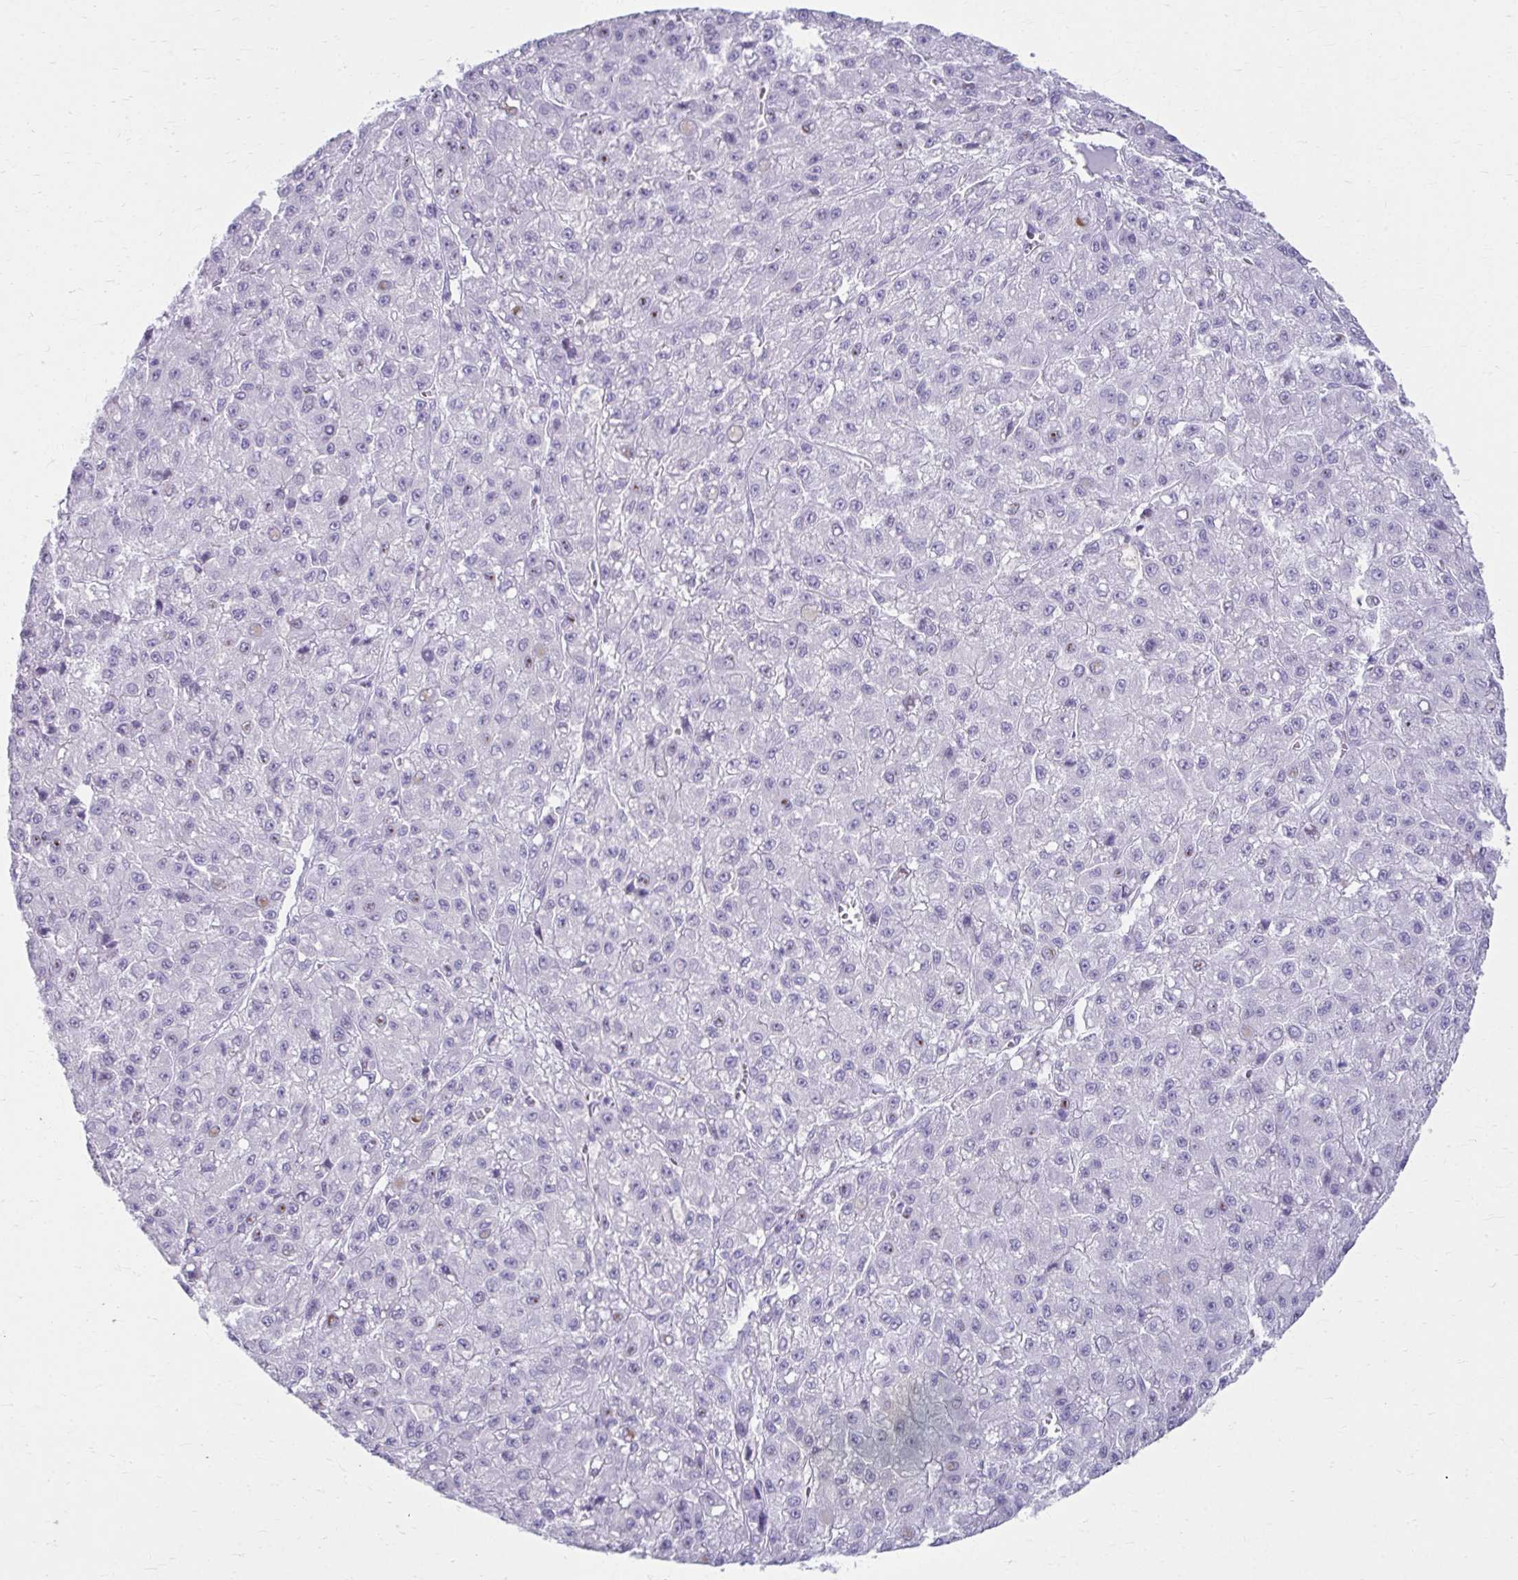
{"staining": {"intensity": "negative", "quantity": "none", "location": "none"}, "tissue": "liver cancer", "cell_type": "Tumor cells", "image_type": "cancer", "snomed": [{"axis": "morphology", "description": "Carcinoma, Hepatocellular, NOS"}, {"axis": "topography", "description": "Liver"}], "caption": "This histopathology image is of liver cancer stained with IHC to label a protein in brown with the nuclei are counter-stained blue. There is no staining in tumor cells.", "gene": "ATP4B", "patient": {"sex": "male", "age": 70}}